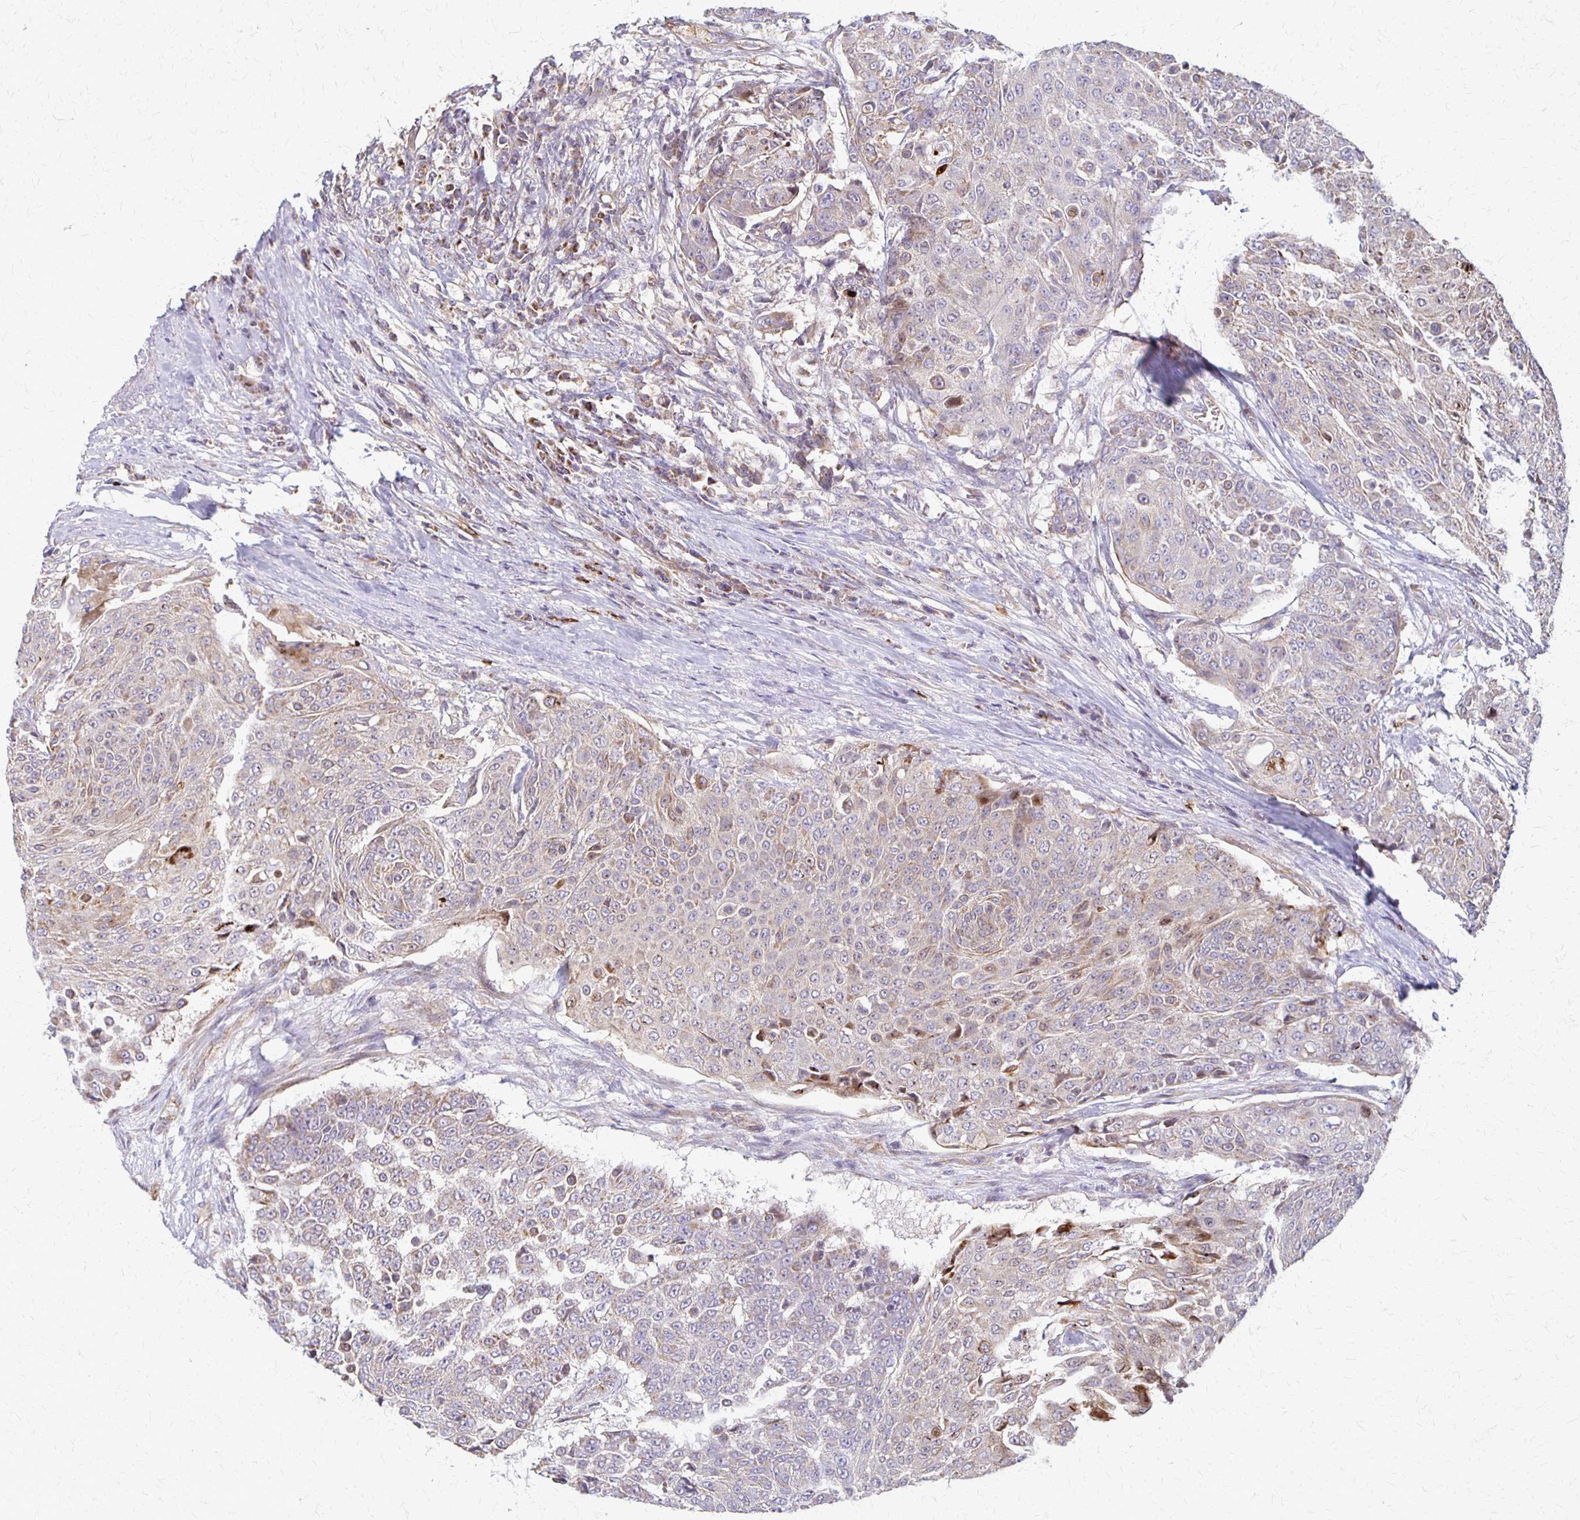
{"staining": {"intensity": "negative", "quantity": "none", "location": "none"}, "tissue": "urothelial cancer", "cell_type": "Tumor cells", "image_type": "cancer", "snomed": [{"axis": "morphology", "description": "Urothelial carcinoma, High grade"}, {"axis": "topography", "description": "Urinary bladder"}], "caption": "Tumor cells are negative for protein expression in human urothelial cancer.", "gene": "EIF4EBP2", "patient": {"sex": "female", "age": 63}}